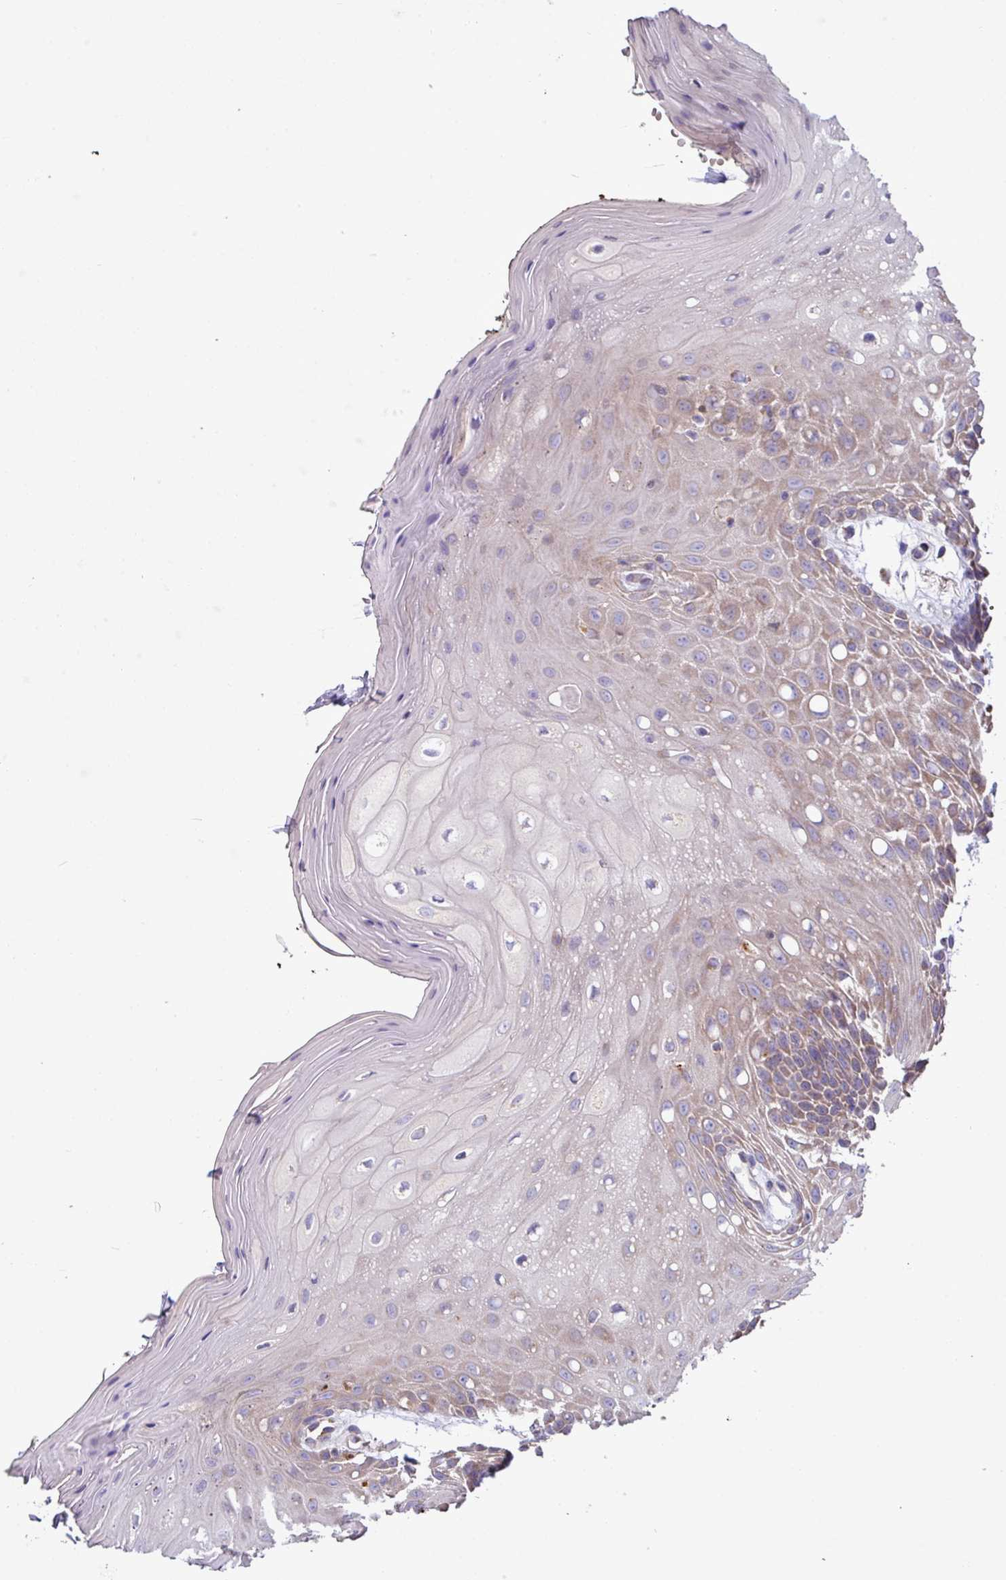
{"staining": {"intensity": "weak", "quantity": "25%-75%", "location": "cytoplasmic/membranous"}, "tissue": "oral mucosa", "cell_type": "Squamous epithelial cells", "image_type": "normal", "snomed": [{"axis": "morphology", "description": "Normal tissue, NOS"}, {"axis": "topography", "description": "Oral tissue"}, {"axis": "topography", "description": "Tounge, NOS"}], "caption": "DAB immunohistochemical staining of normal human oral mucosa displays weak cytoplasmic/membranous protein staining in about 25%-75% of squamous epithelial cells. (DAB (3,3'-diaminobenzidine) IHC, brown staining for protein, blue staining for nuclei).", "gene": "PPM1J", "patient": {"sex": "female", "age": 59}}